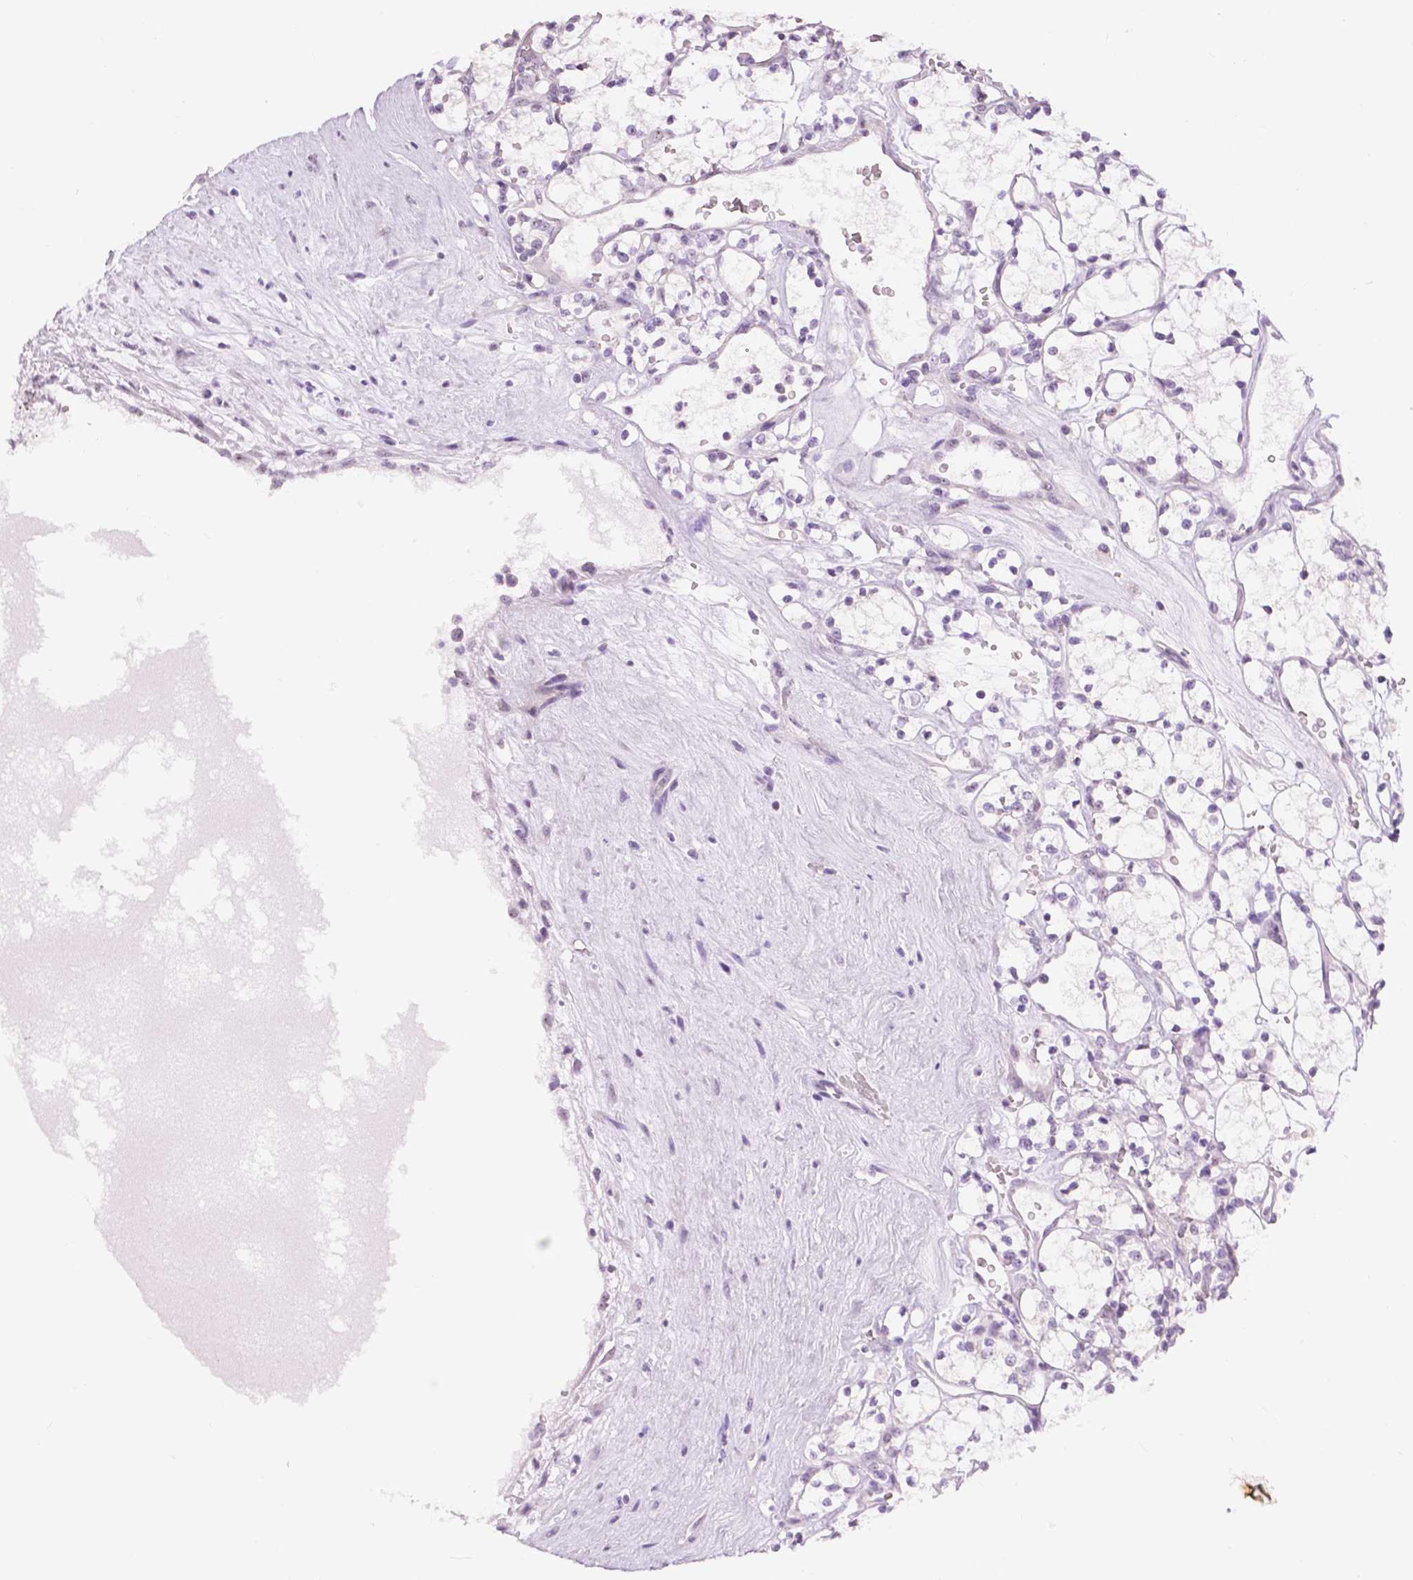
{"staining": {"intensity": "negative", "quantity": "none", "location": "none"}, "tissue": "renal cancer", "cell_type": "Tumor cells", "image_type": "cancer", "snomed": [{"axis": "morphology", "description": "Adenocarcinoma, NOS"}, {"axis": "topography", "description": "Kidney"}], "caption": "The immunohistochemistry (IHC) micrograph has no significant expression in tumor cells of renal cancer tissue.", "gene": "NHP2", "patient": {"sex": "female", "age": 69}}